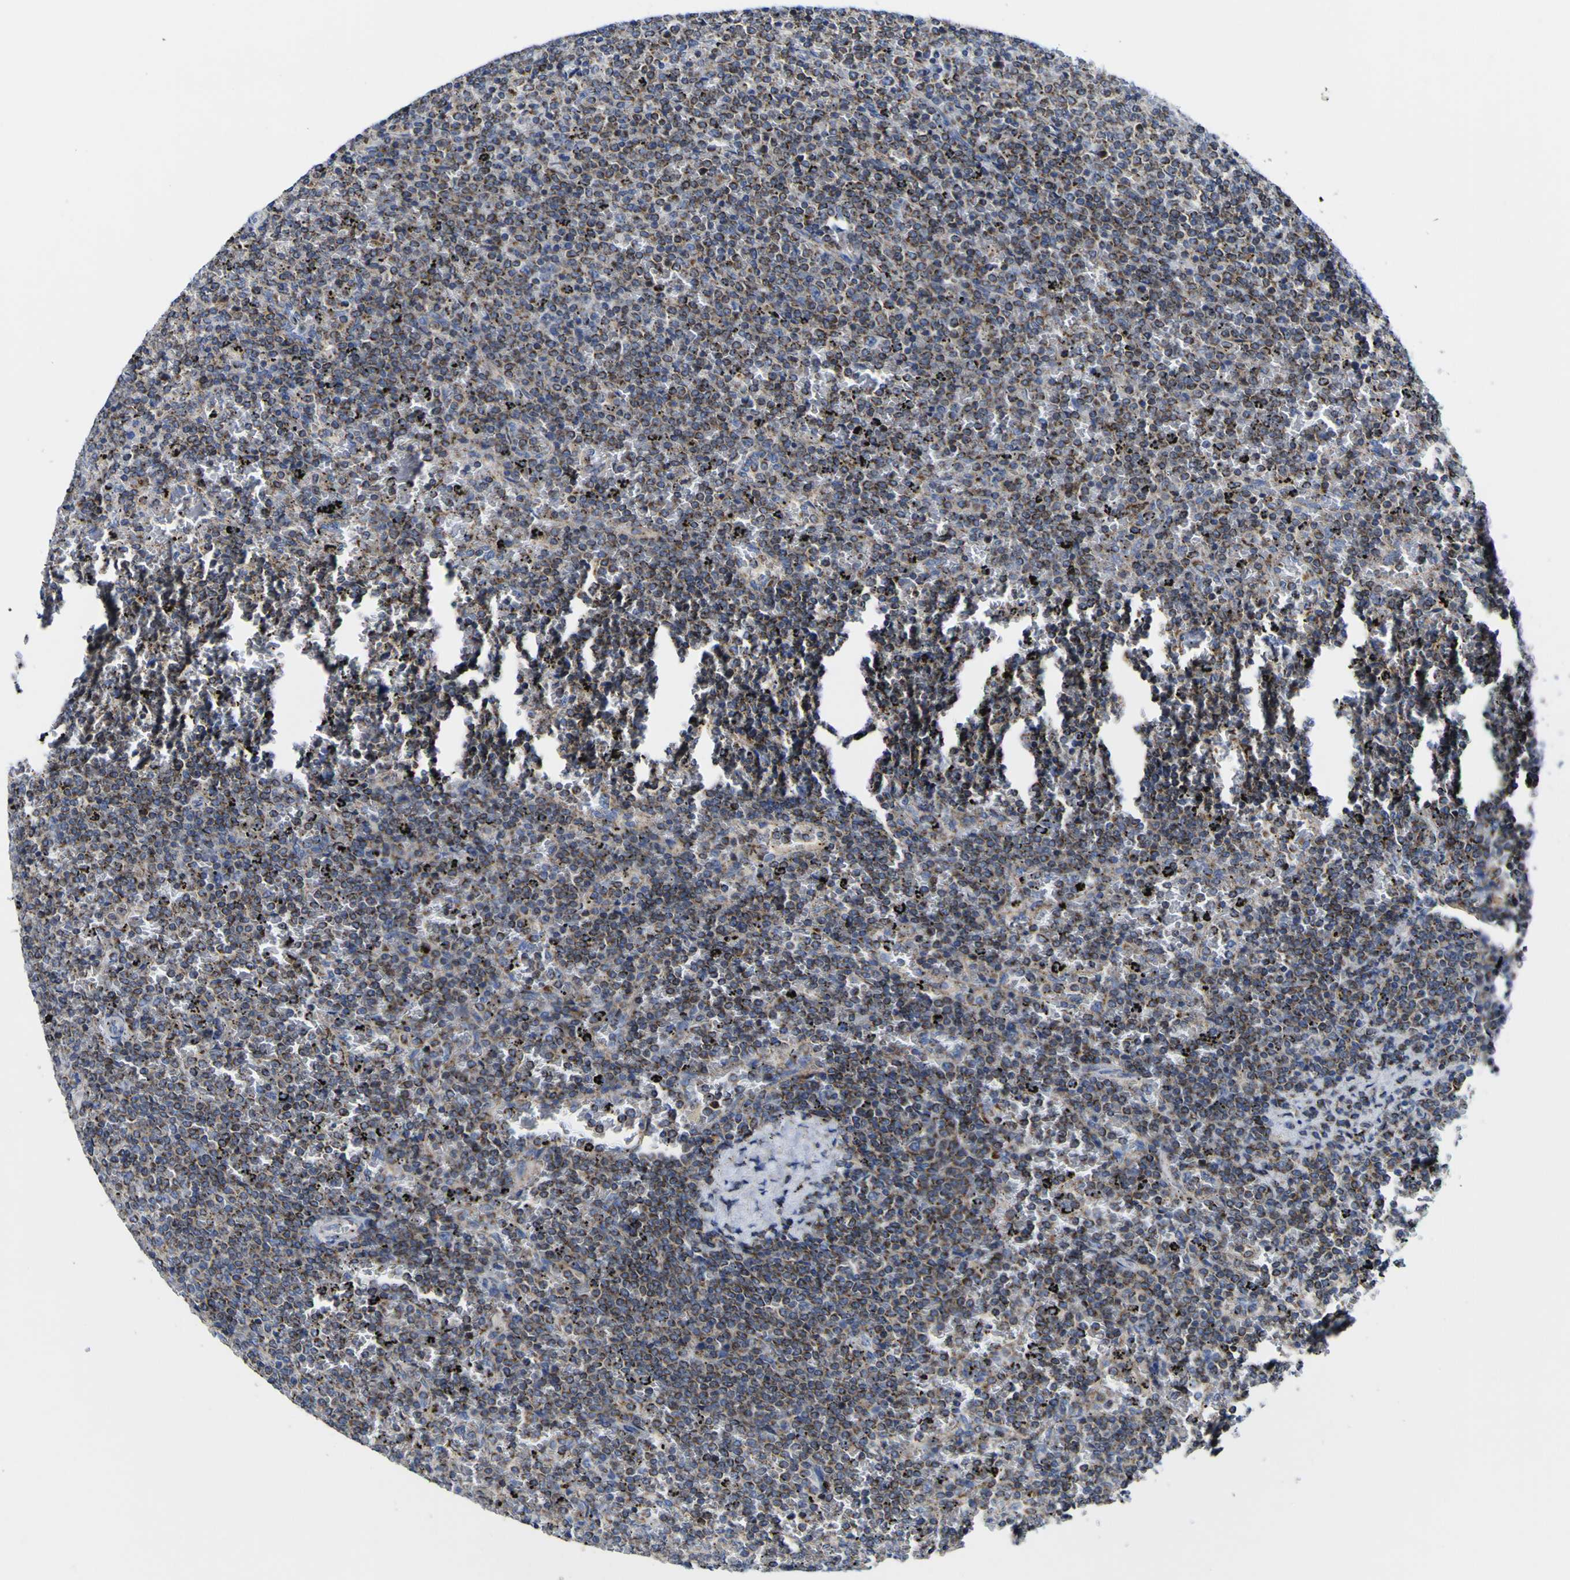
{"staining": {"intensity": "moderate", "quantity": ">75%", "location": "cytoplasmic/membranous"}, "tissue": "lymphoma", "cell_type": "Tumor cells", "image_type": "cancer", "snomed": [{"axis": "morphology", "description": "Malignant lymphoma, non-Hodgkin's type, Low grade"}, {"axis": "topography", "description": "Spleen"}], "caption": "The image demonstrates immunohistochemical staining of low-grade malignant lymphoma, non-Hodgkin's type. There is moderate cytoplasmic/membranous expression is identified in approximately >75% of tumor cells. (Stains: DAB (3,3'-diaminobenzidine) in brown, nuclei in blue, Microscopy: brightfield microscopy at high magnification).", "gene": "CCDC90B", "patient": {"sex": "female", "age": 77}}